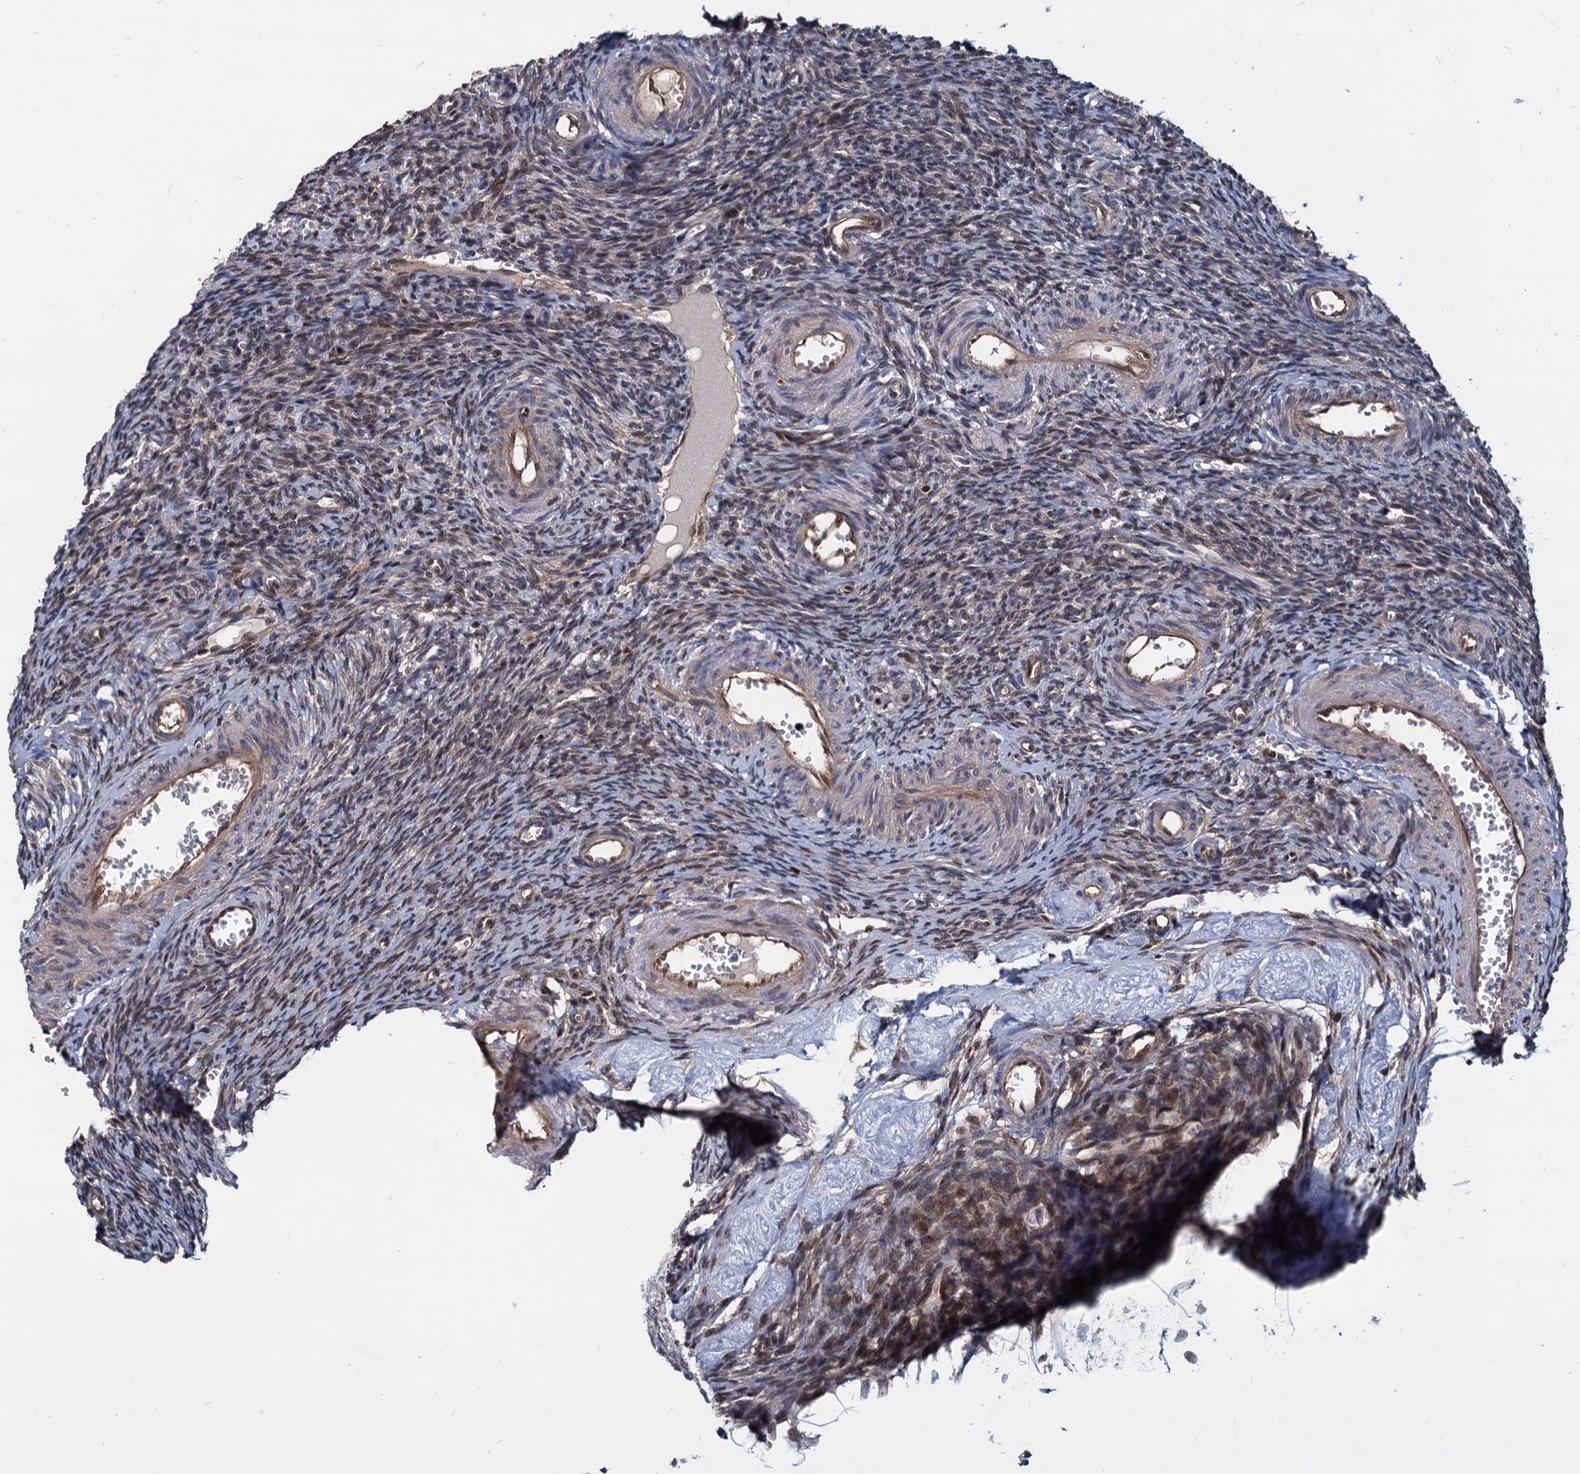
{"staining": {"intensity": "weak", "quantity": ">75%", "location": "nuclear"}, "tissue": "ovary", "cell_type": "Ovarian stroma cells", "image_type": "normal", "snomed": [{"axis": "morphology", "description": "Normal tissue, NOS"}, {"axis": "topography", "description": "Ovary"}], "caption": "Immunohistochemistry histopathology image of unremarkable human ovary stained for a protein (brown), which shows low levels of weak nuclear staining in about >75% of ovarian stroma cells.", "gene": "UBLCP1", "patient": {"sex": "female", "age": 39}}